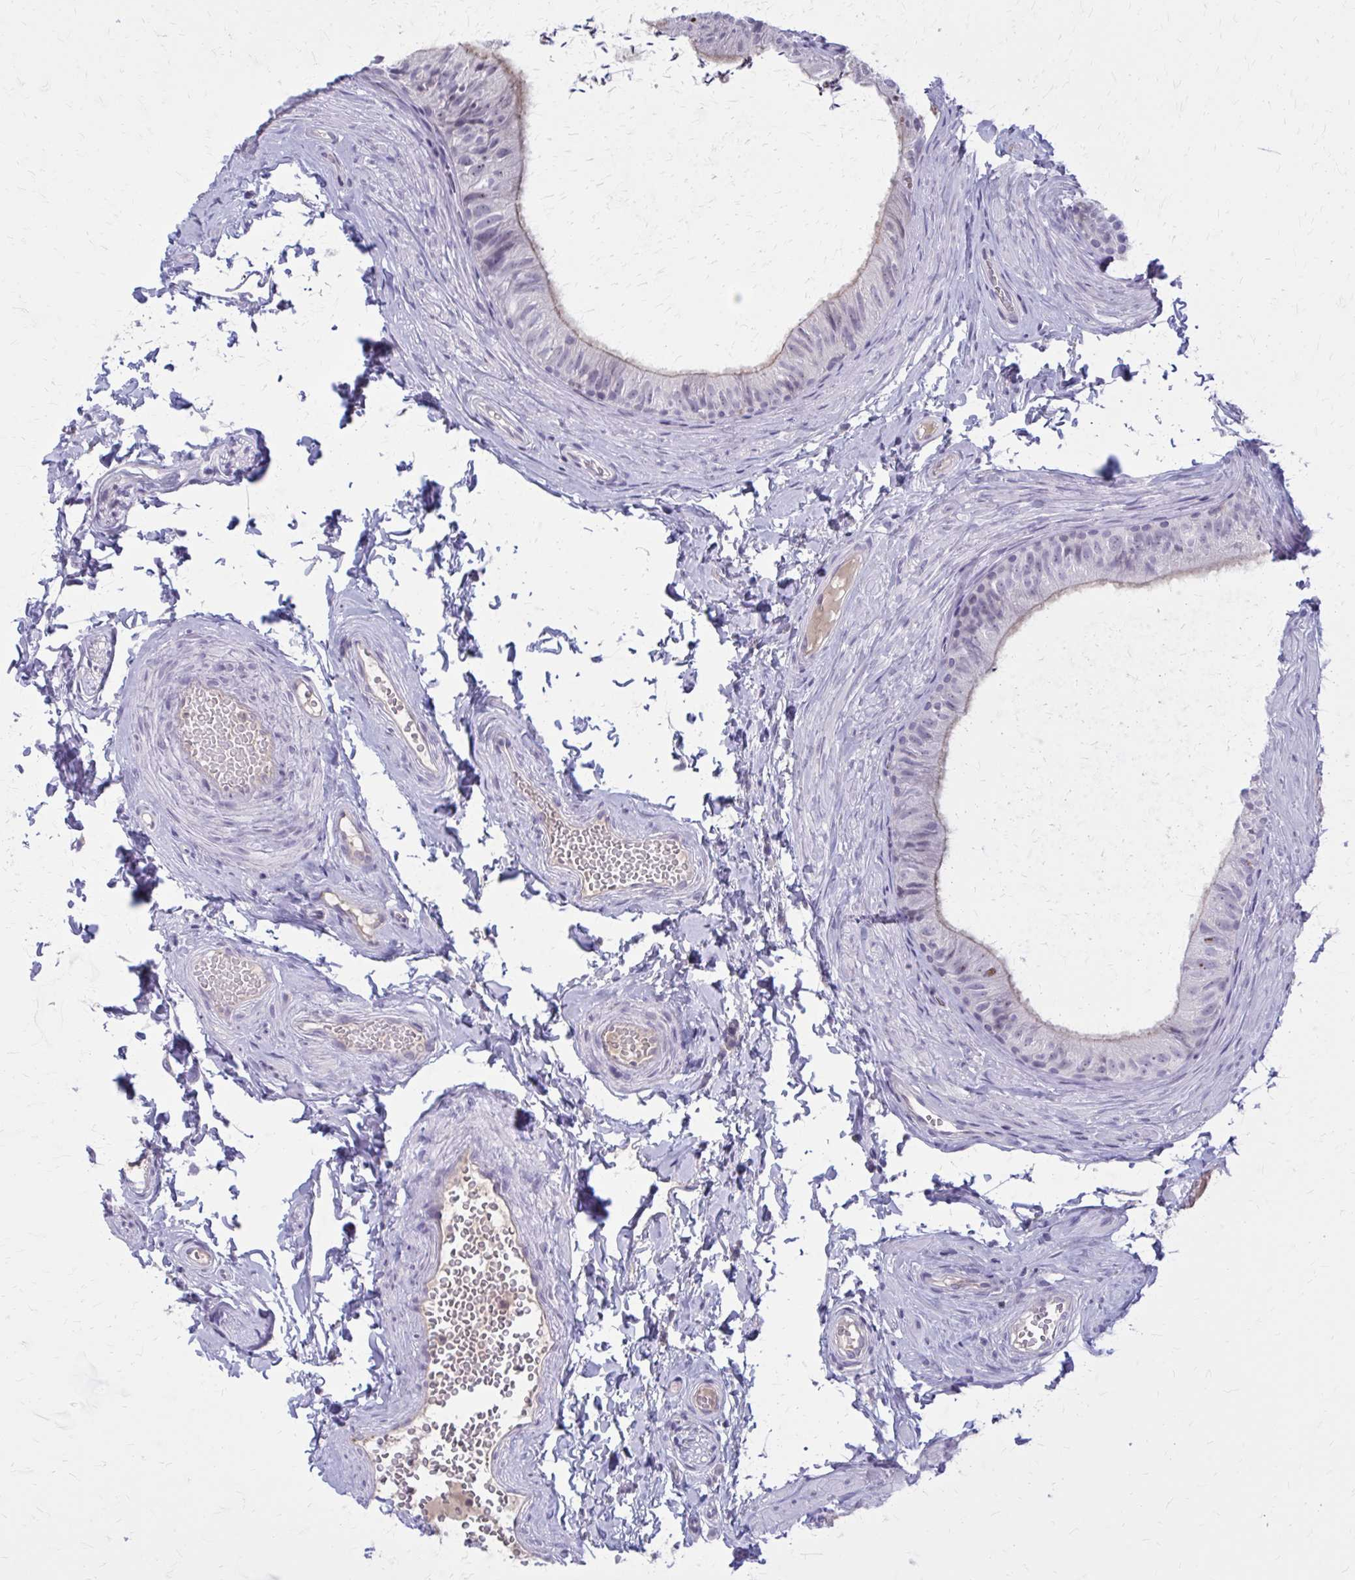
{"staining": {"intensity": "weak", "quantity": "25%-75%", "location": "cytoplasmic/membranous"}, "tissue": "epididymis", "cell_type": "Glandular cells", "image_type": "normal", "snomed": [{"axis": "morphology", "description": "Normal tissue, NOS"}, {"axis": "topography", "description": "Epididymis, spermatic cord, NOS"}, {"axis": "topography", "description": "Epididymis"}, {"axis": "topography", "description": "Peripheral nerve tissue"}], "caption": "Immunohistochemistry micrograph of unremarkable epididymis: epididymis stained using immunohistochemistry (IHC) demonstrates low levels of weak protein expression localized specifically in the cytoplasmic/membranous of glandular cells, appearing as a cytoplasmic/membranous brown color.", "gene": "OR4A47", "patient": {"sex": "male", "age": 29}}